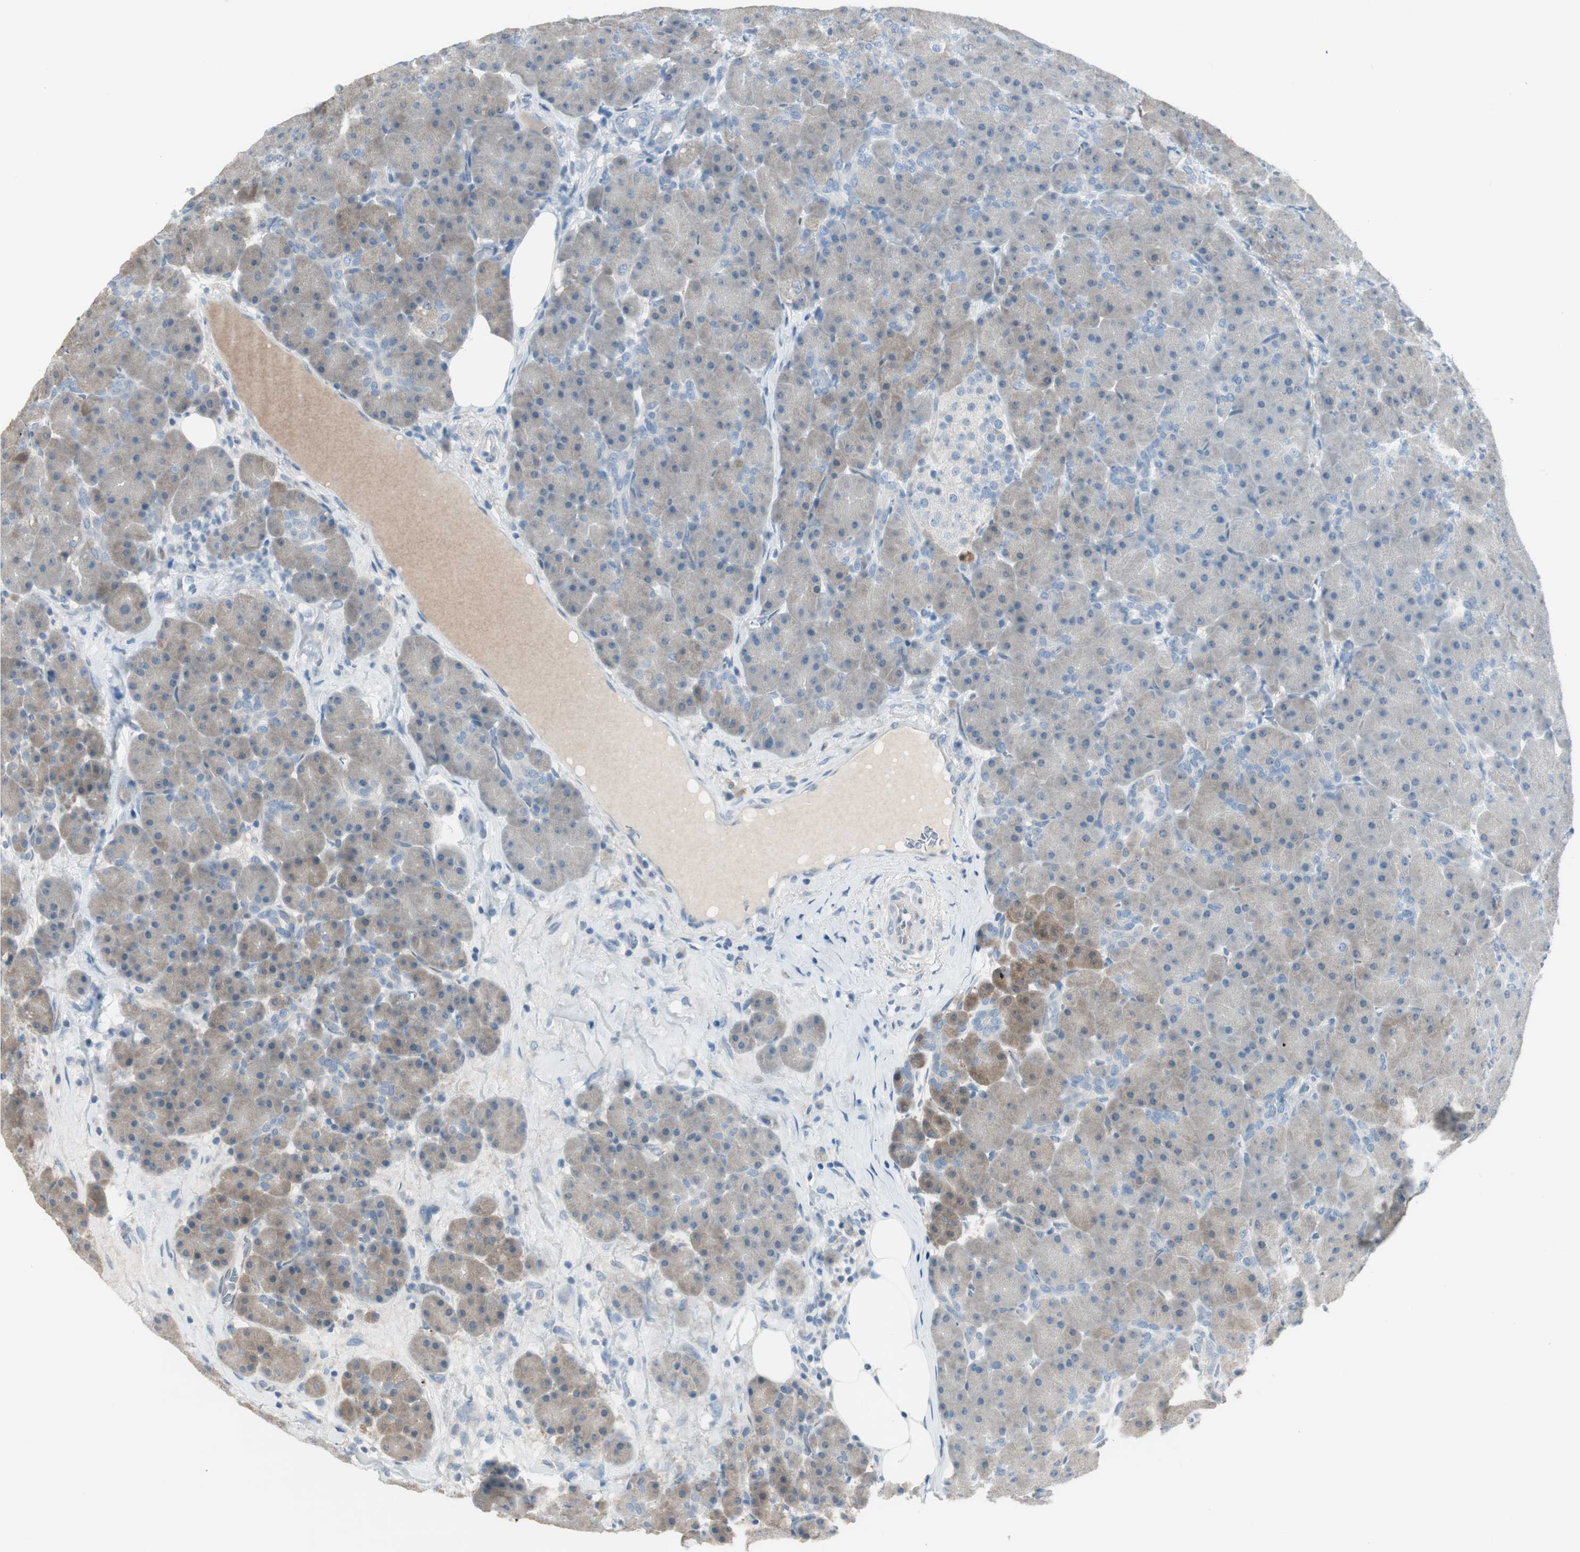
{"staining": {"intensity": "weak", "quantity": ">75%", "location": "cytoplasmic/membranous"}, "tissue": "pancreas", "cell_type": "Exocrine glandular cells", "image_type": "normal", "snomed": [{"axis": "morphology", "description": "Normal tissue, NOS"}, {"axis": "topography", "description": "Pancreas"}], "caption": "A brown stain shows weak cytoplasmic/membranous staining of a protein in exocrine glandular cells of normal pancreas. (DAB (3,3'-diaminobenzidine) = brown stain, brightfield microscopy at high magnification).", "gene": "EVA1A", "patient": {"sex": "male", "age": 66}}